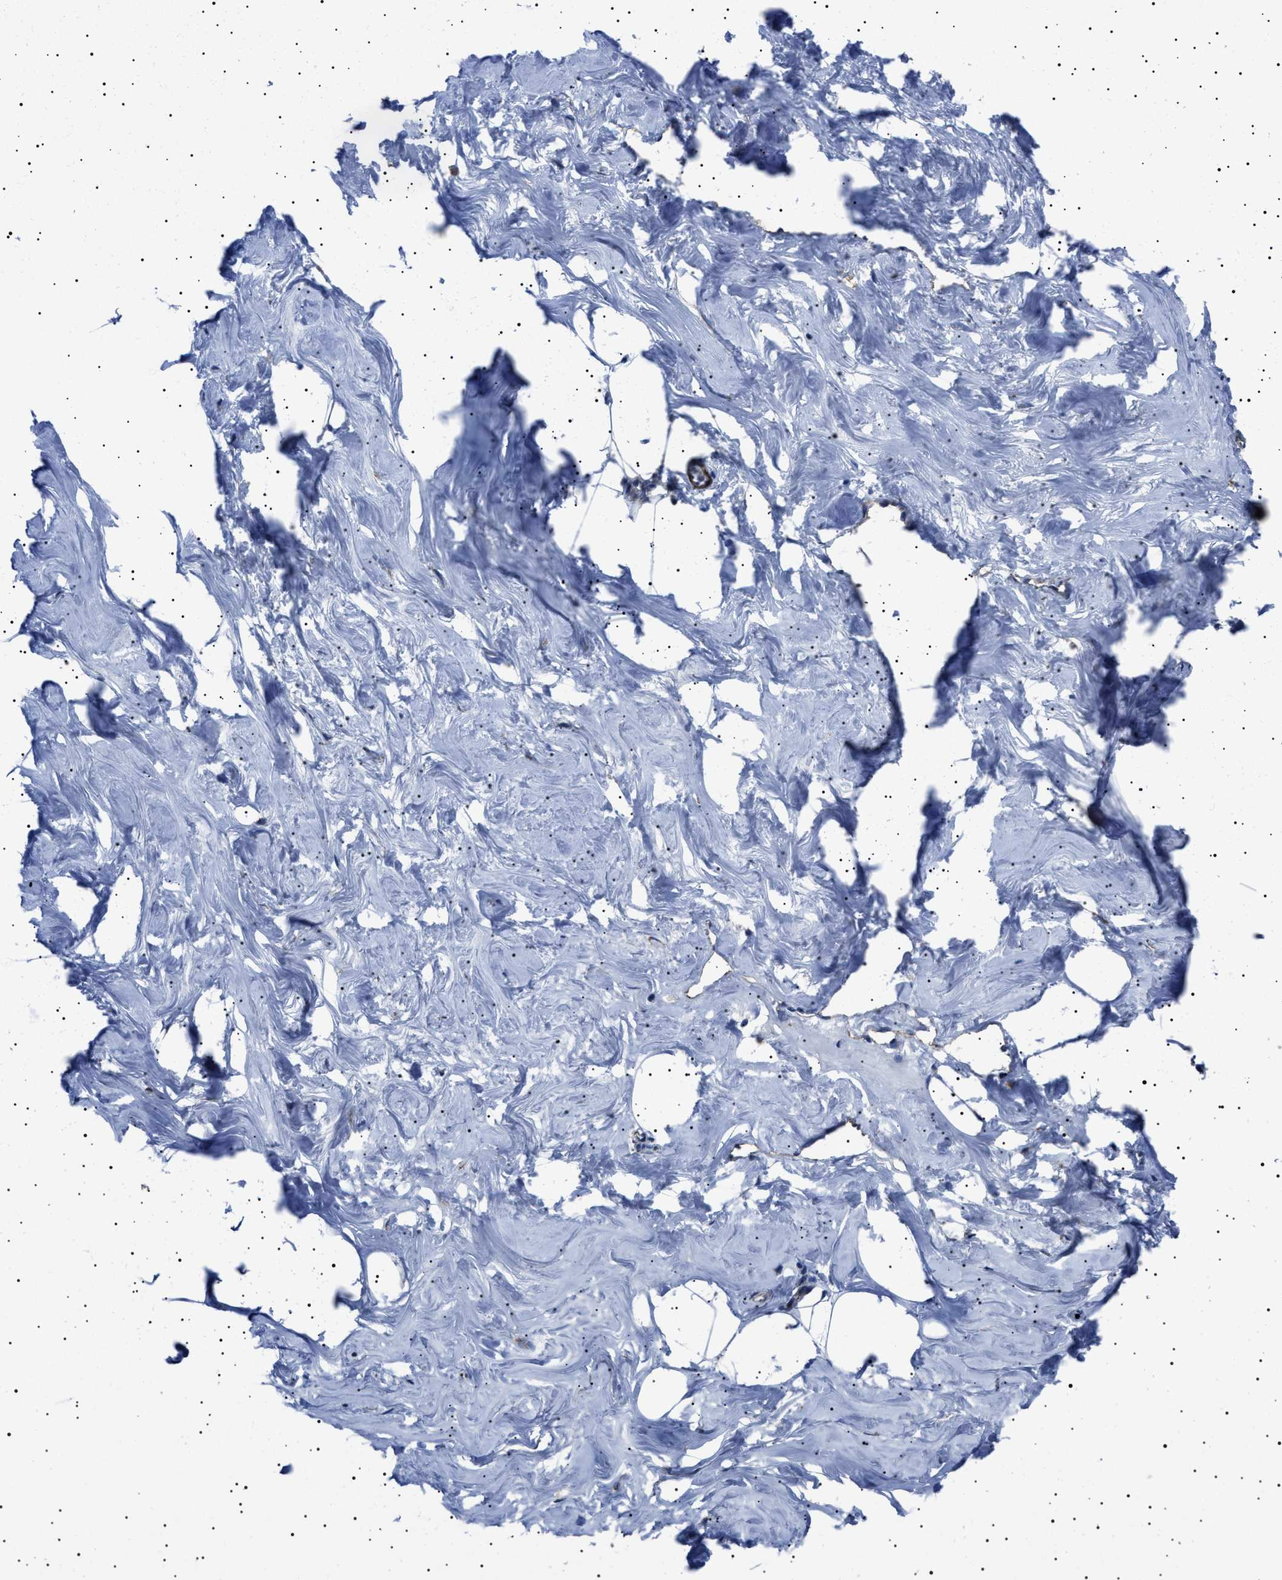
{"staining": {"intensity": "moderate", "quantity": "25%-75%", "location": "cytoplasmic/membranous"}, "tissue": "adipose tissue", "cell_type": "Adipocytes", "image_type": "normal", "snomed": [{"axis": "morphology", "description": "Normal tissue, NOS"}, {"axis": "morphology", "description": "Fibrosis, NOS"}, {"axis": "topography", "description": "Breast"}, {"axis": "topography", "description": "Adipose tissue"}], "caption": "A high-resolution micrograph shows immunohistochemistry staining of unremarkable adipose tissue, which shows moderate cytoplasmic/membranous expression in about 25%-75% of adipocytes. Nuclei are stained in blue.", "gene": "NEU1", "patient": {"sex": "female", "age": 39}}